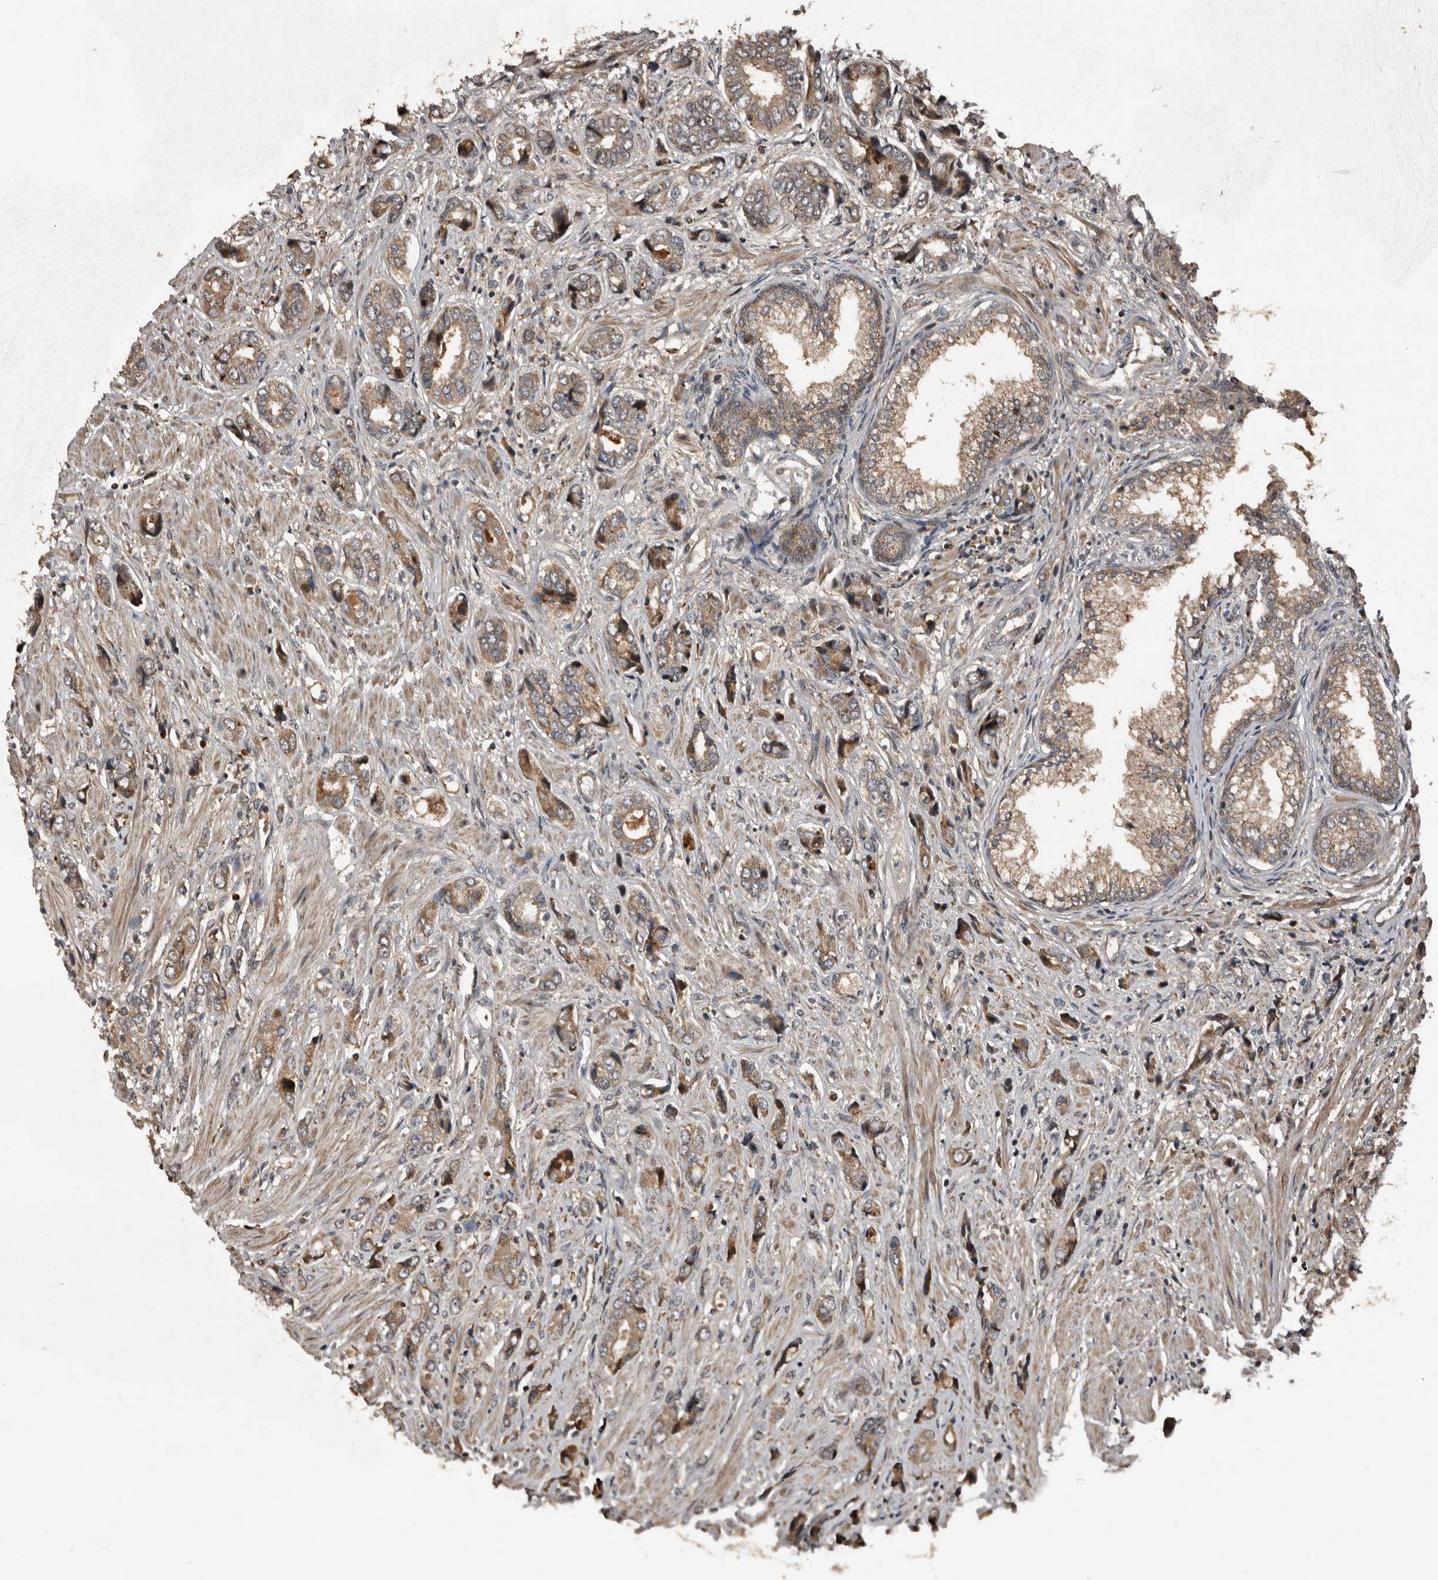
{"staining": {"intensity": "weak", "quantity": "25%-75%", "location": "cytoplasmic/membranous"}, "tissue": "prostate cancer", "cell_type": "Tumor cells", "image_type": "cancer", "snomed": [{"axis": "morphology", "description": "Adenocarcinoma, High grade"}, {"axis": "topography", "description": "Prostate"}], "caption": "This image exhibits IHC staining of adenocarcinoma (high-grade) (prostate), with low weak cytoplasmic/membranous positivity in approximately 25%-75% of tumor cells.", "gene": "SERTAD4", "patient": {"sex": "male", "age": 61}}